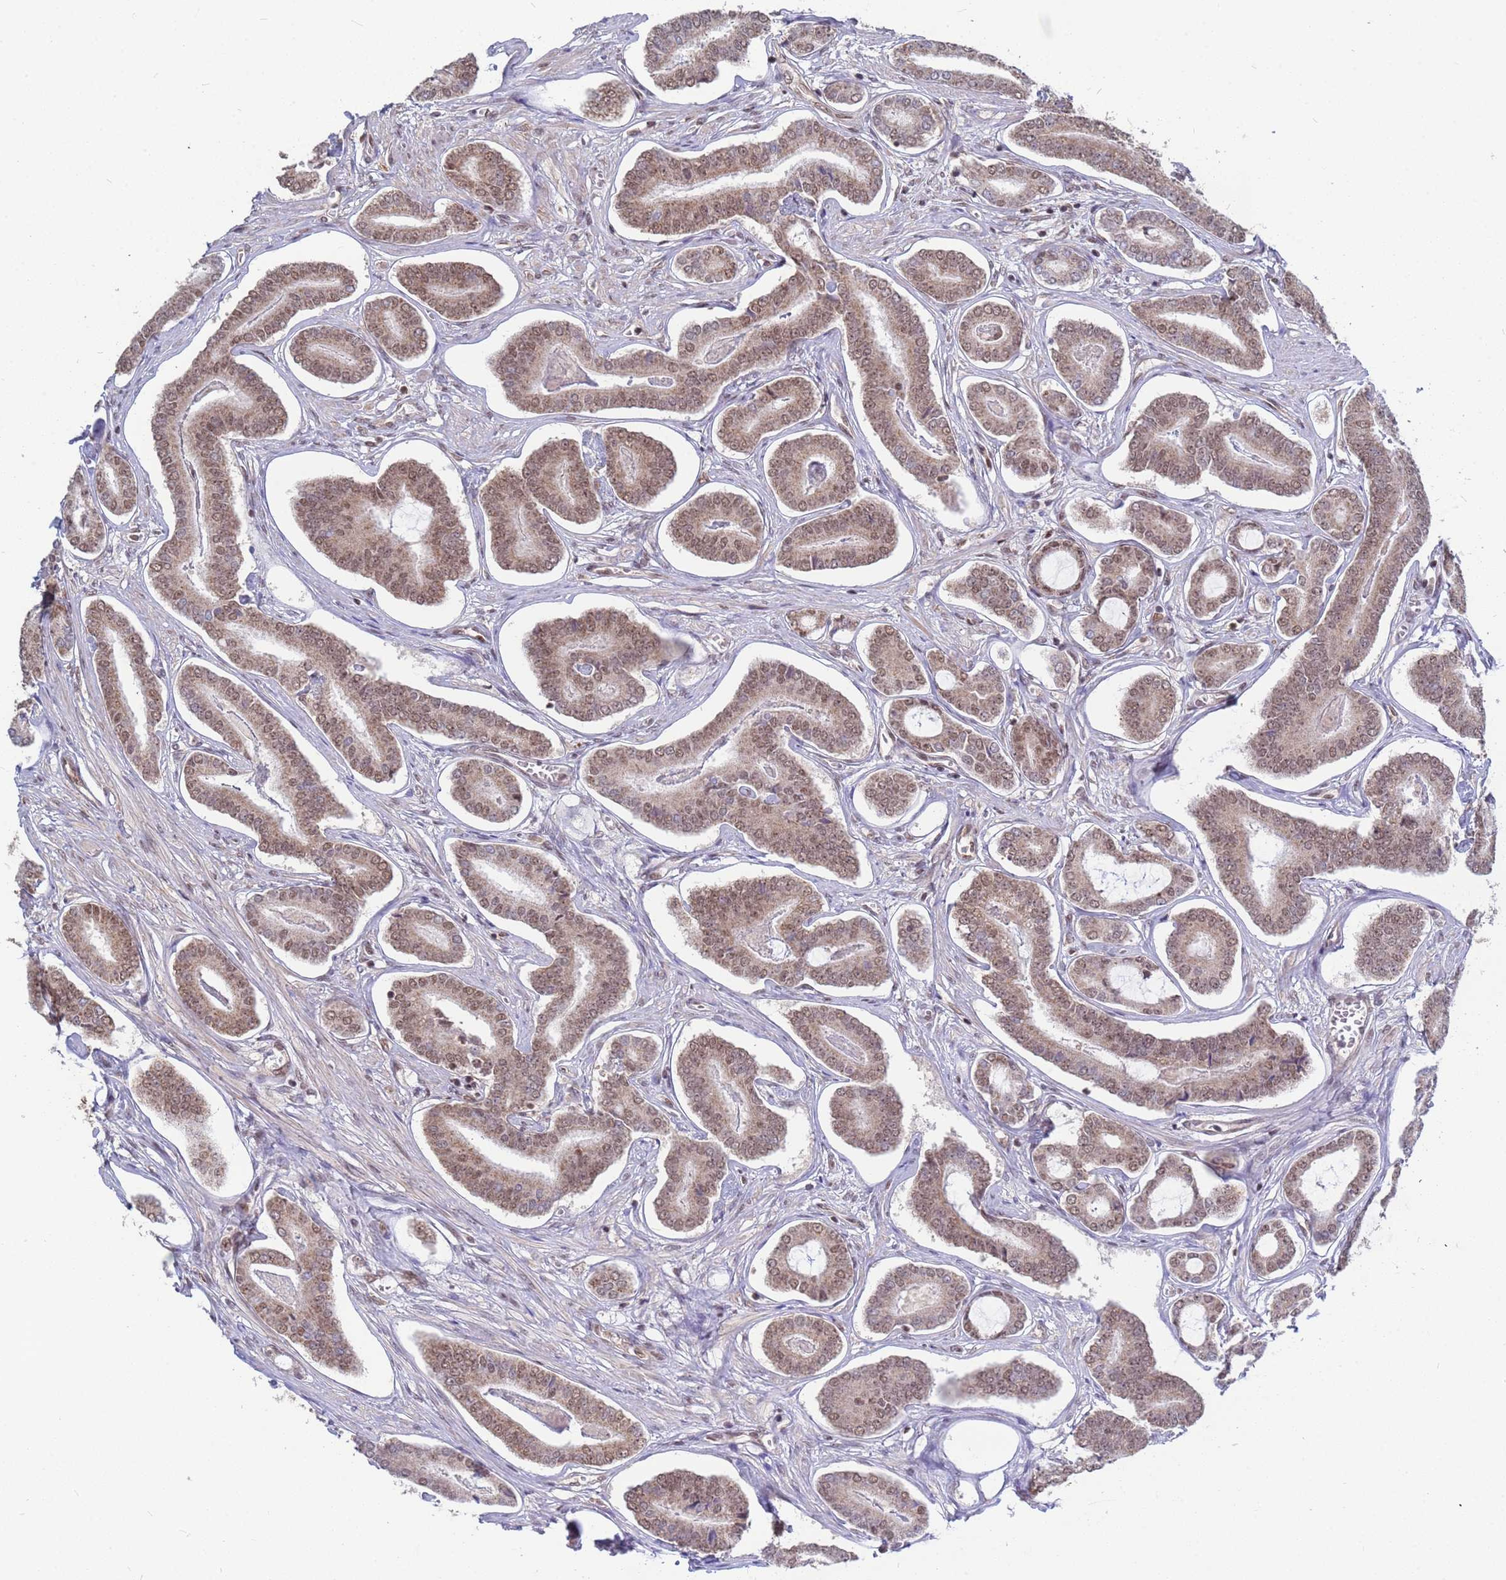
{"staining": {"intensity": "moderate", "quantity": ">75%", "location": "cytoplasmic/membranous,nuclear"}, "tissue": "prostate cancer", "cell_type": "Tumor cells", "image_type": "cancer", "snomed": [{"axis": "morphology", "description": "Adenocarcinoma, NOS"}, {"axis": "topography", "description": "Prostate and seminal vesicle, NOS"}], "caption": "Prostate cancer (adenocarcinoma) stained for a protein (brown) exhibits moderate cytoplasmic/membranous and nuclear positive positivity in about >75% of tumor cells.", "gene": "DENND2B", "patient": {"sex": "male", "age": 76}}